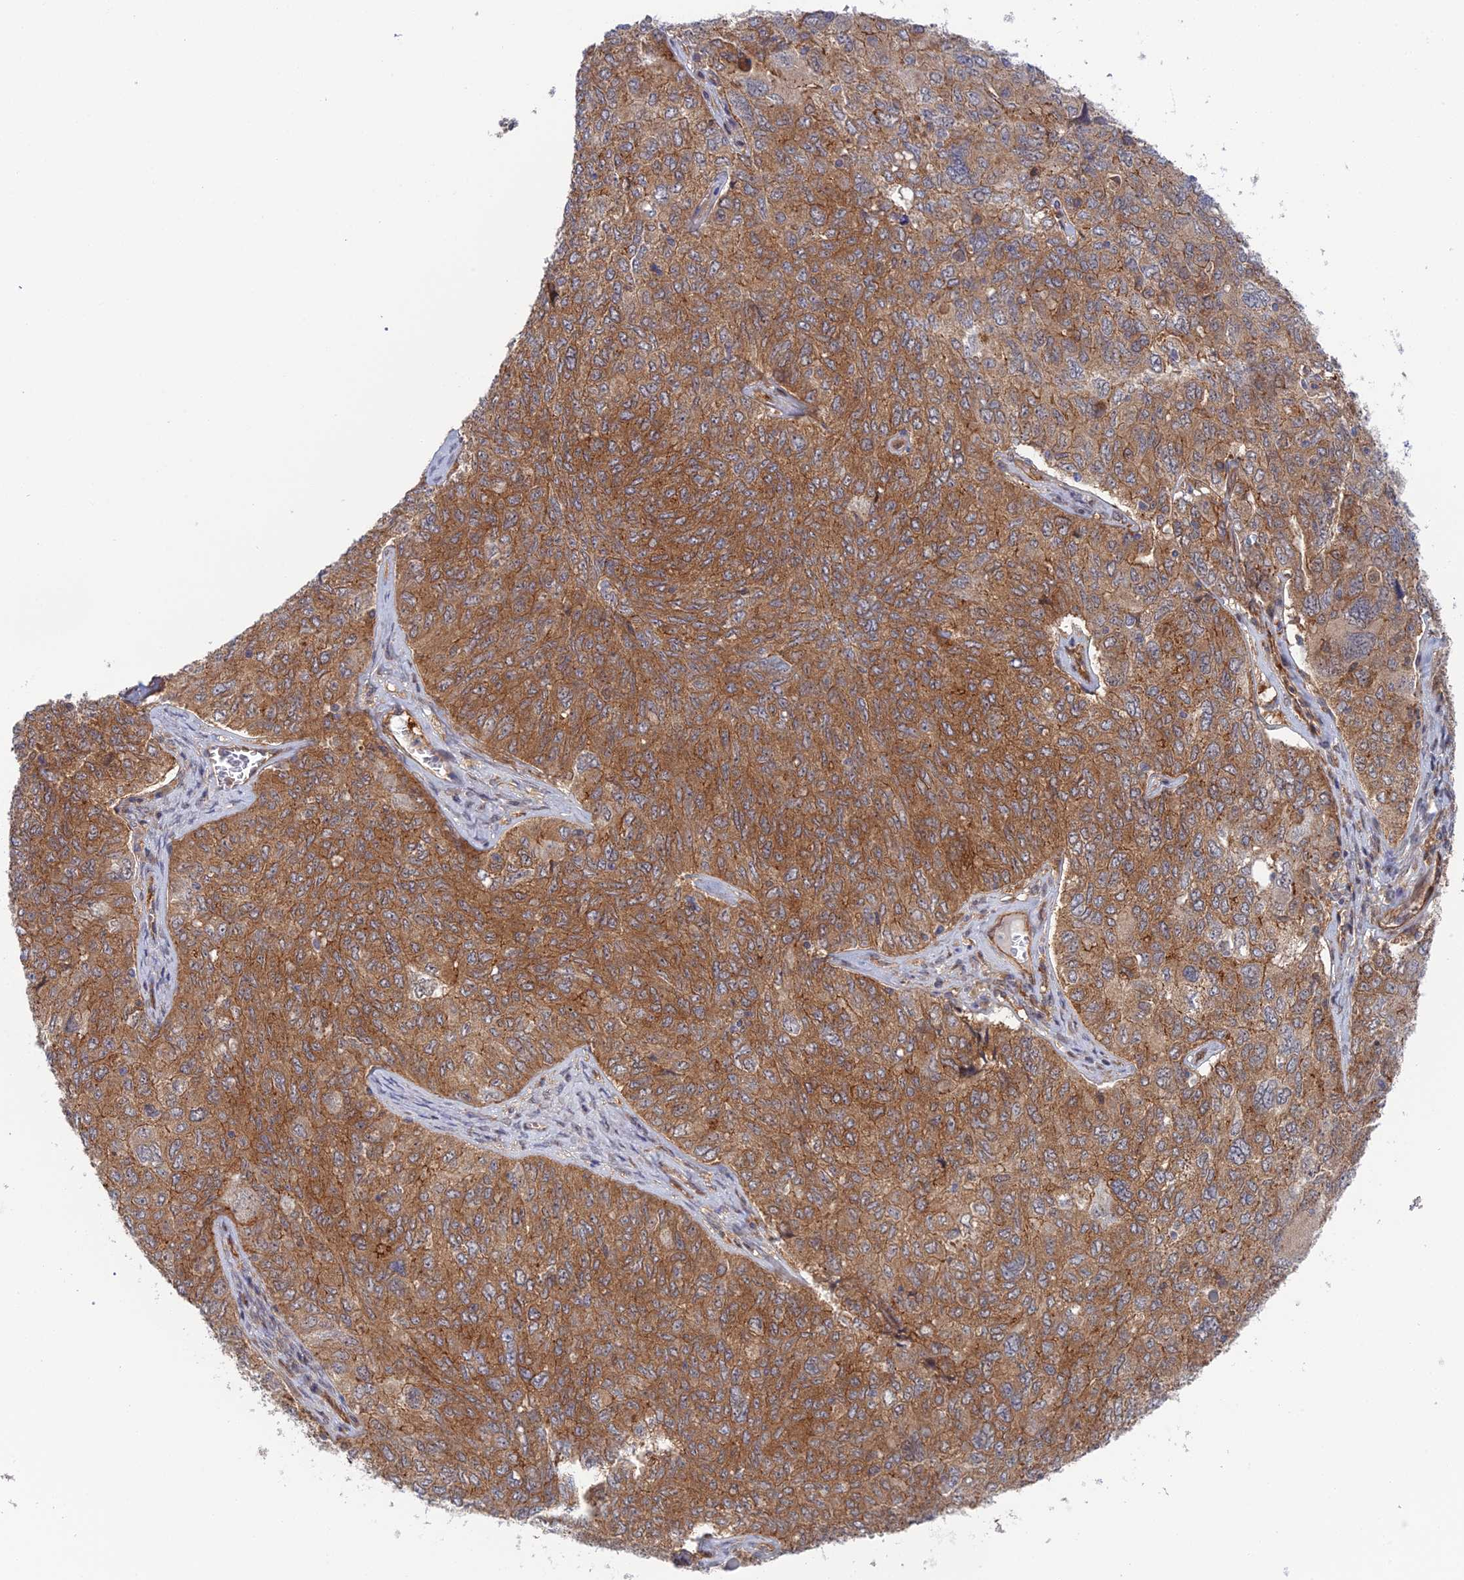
{"staining": {"intensity": "moderate", "quantity": ">75%", "location": "cytoplasmic/membranous"}, "tissue": "ovarian cancer", "cell_type": "Tumor cells", "image_type": "cancer", "snomed": [{"axis": "morphology", "description": "Carcinoma, endometroid"}, {"axis": "topography", "description": "Ovary"}], "caption": "Moderate cytoplasmic/membranous positivity for a protein is seen in about >75% of tumor cells of ovarian endometroid carcinoma using immunohistochemistry (IHC).", "gene": "ABHD1", "patient": {"sex": "female", "age": 62}}